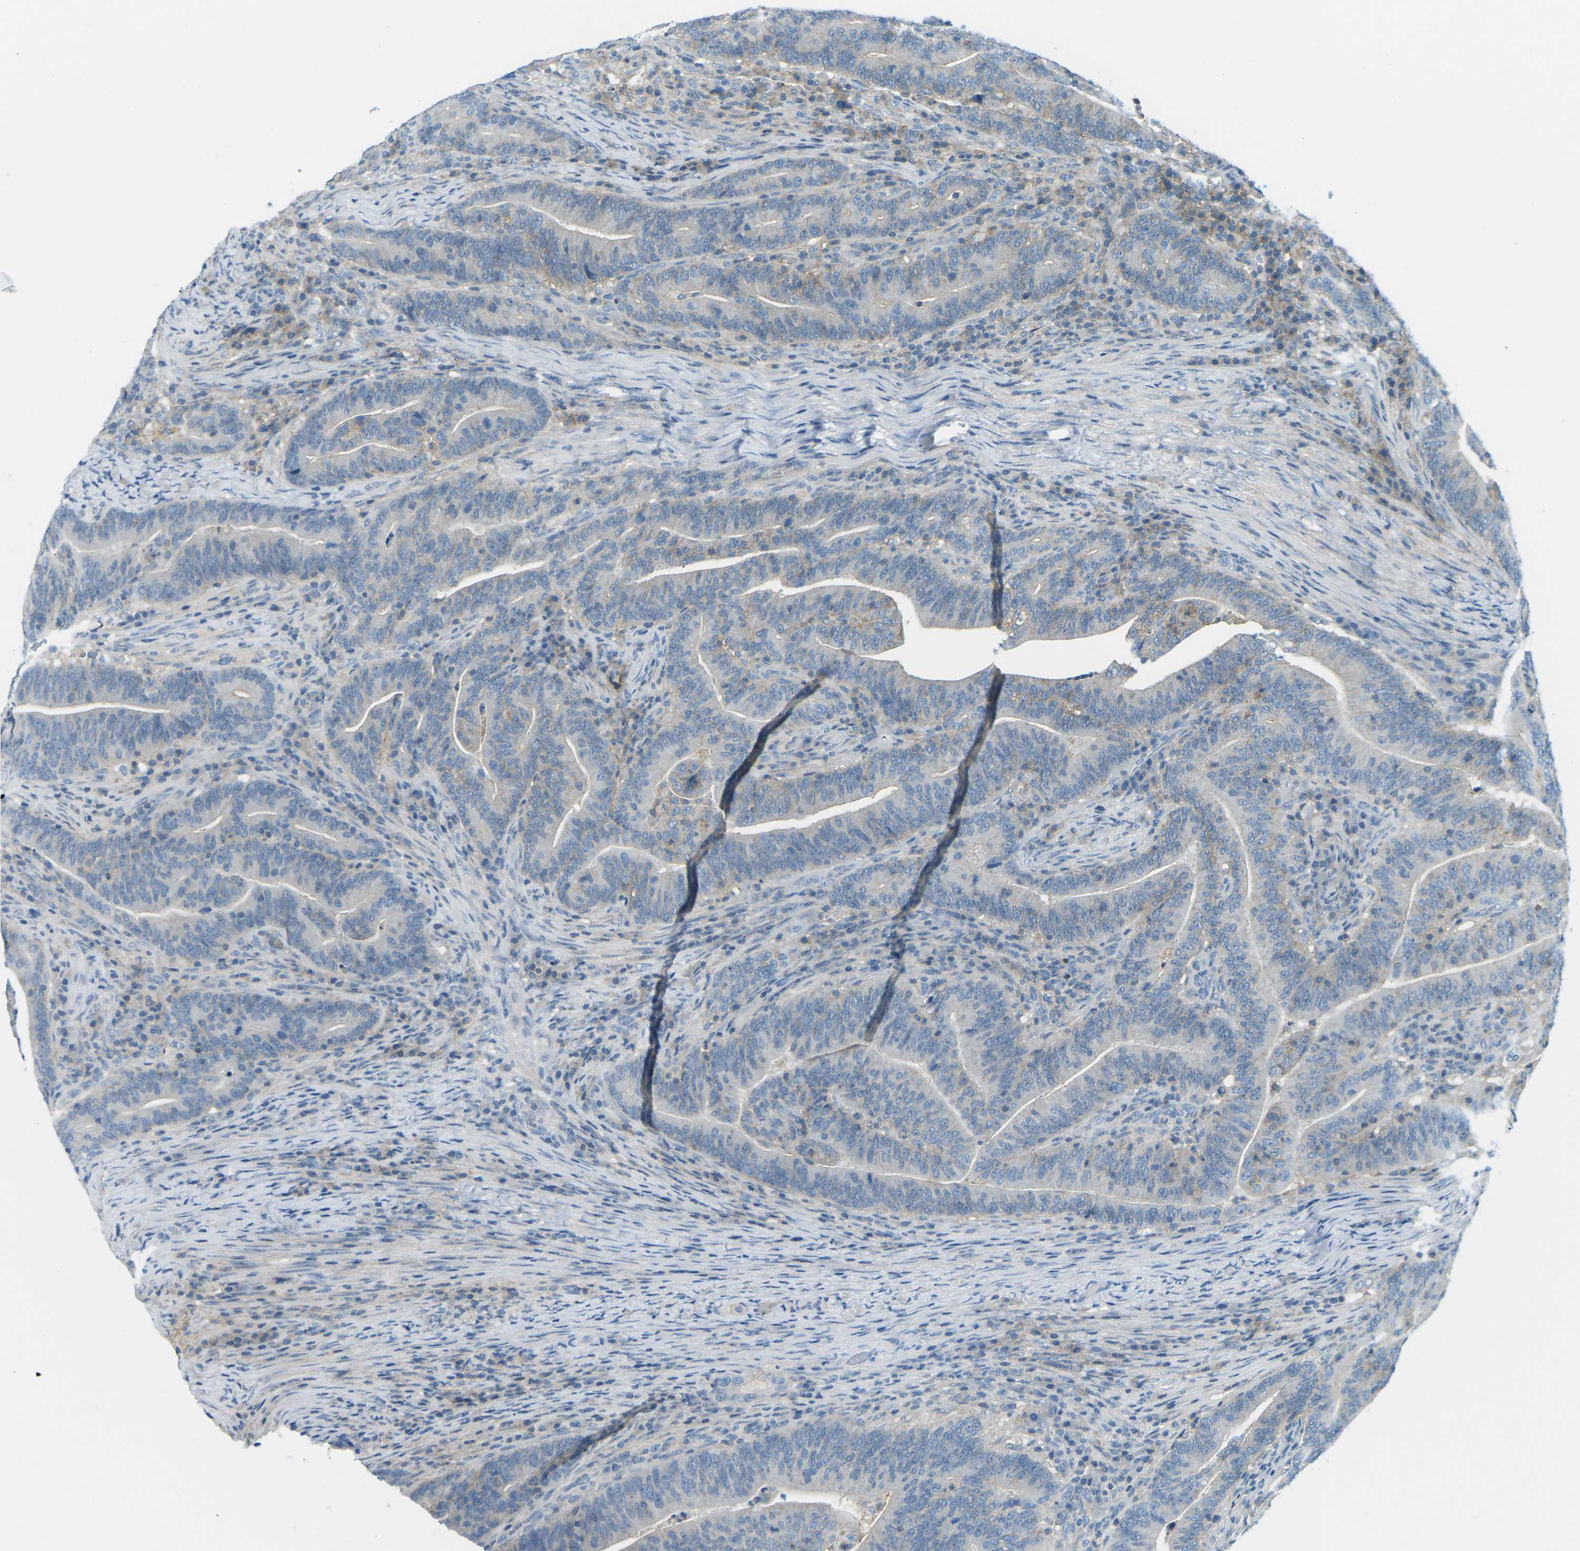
{"staining": {"intensity": "negative", "quantity": "none", "location": "none"}, "tissue": "colorectal cancer", "cell_type": "Tumor cells", "image_type": "cancer", "snomed": [{"axis": "morphology", "description": "Normal tissue, NOS"}, {"axis": "morphology", "description": "Adenocarcinoma, NOS"}, {"axis": "topography", "description": "Colon"}], "caption": "A high-resolution photomicrograph shows IHC staining of colorectal adenocarcinoma, which demonstrates no significant staining in tumor cells.", "gene": "CD47", "patient": {"sex": "female", "age": 66}}